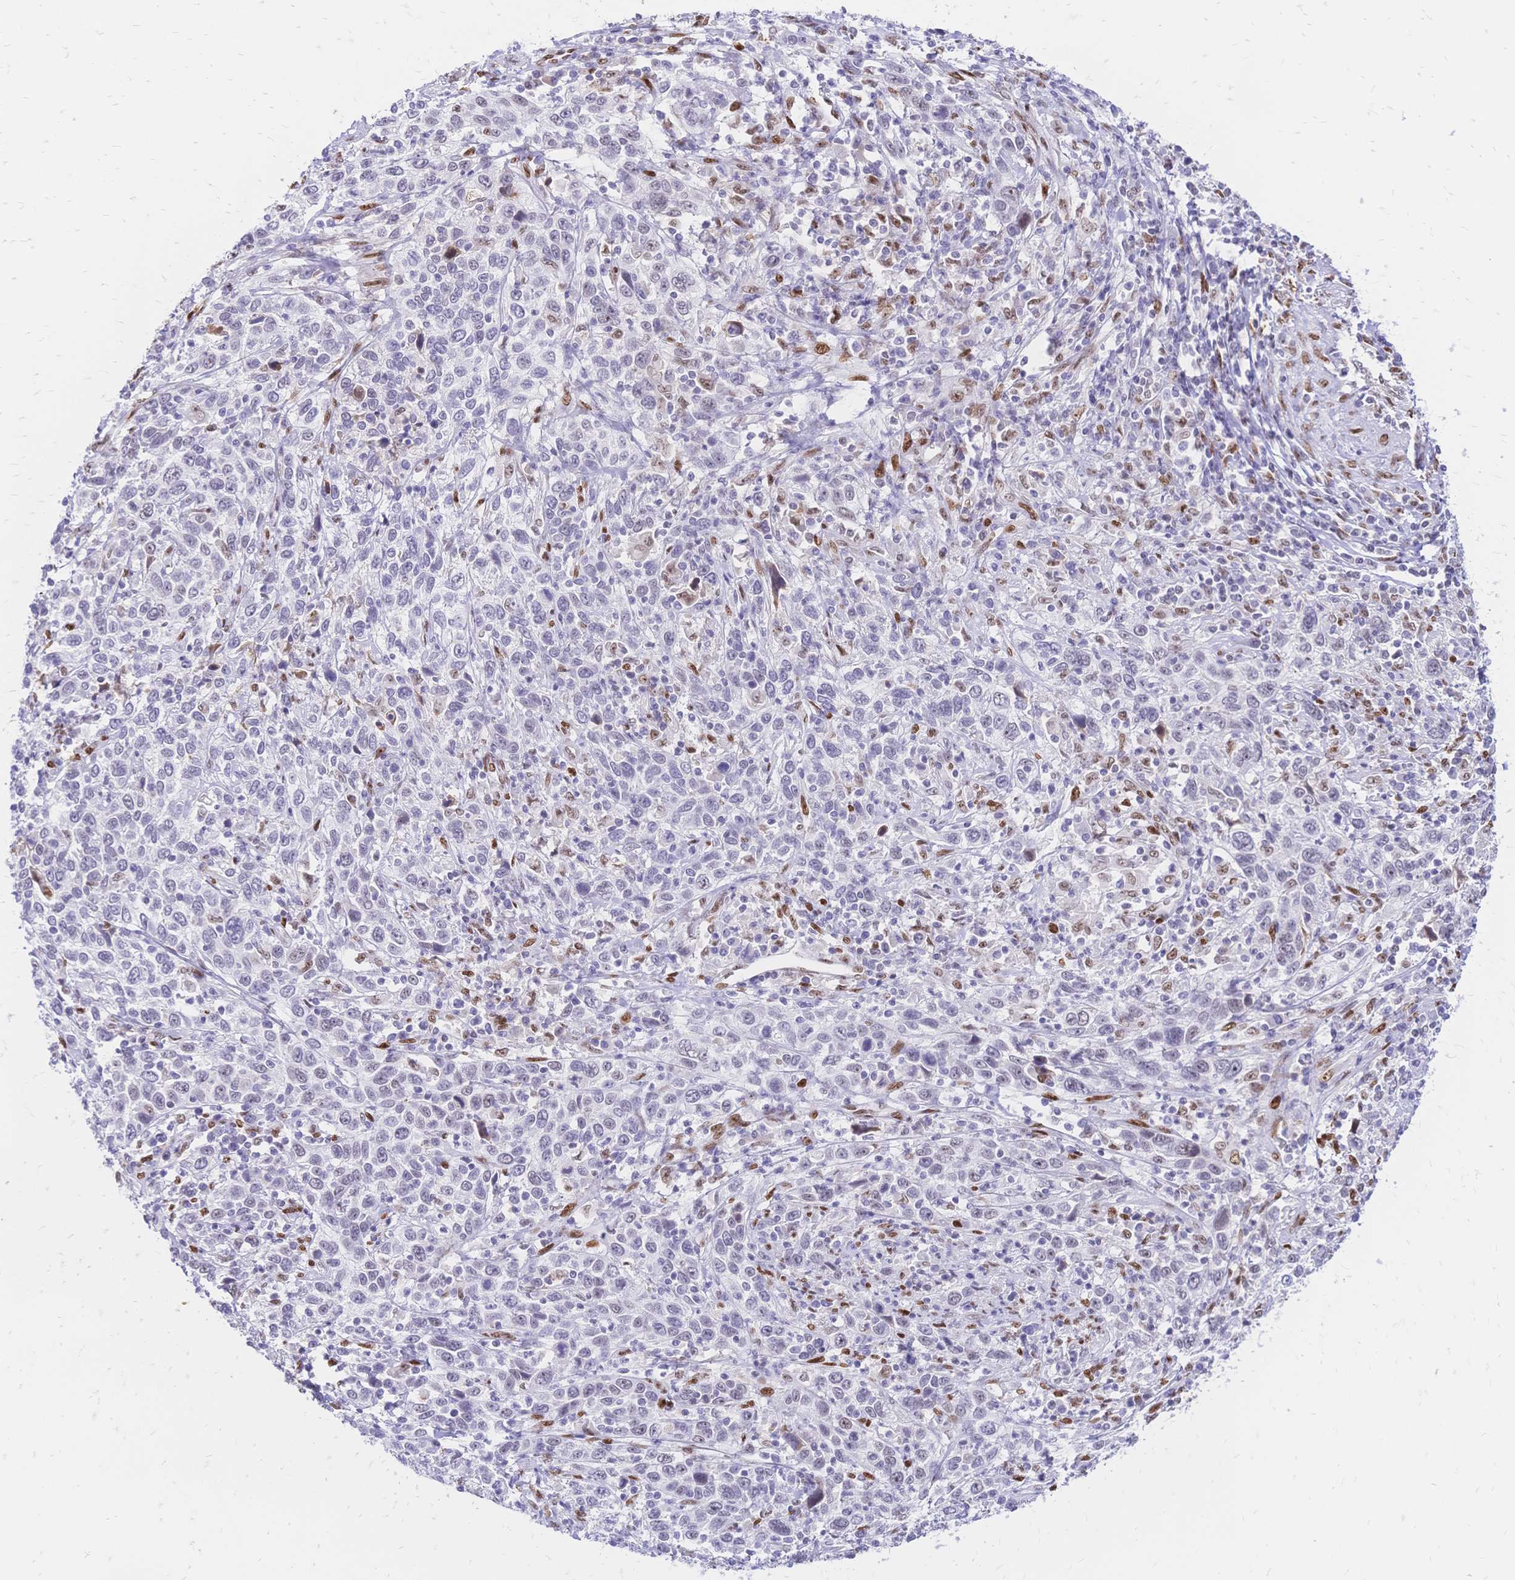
{"staining": {"intensity": "moderate", "quantity": "<25%", "location": "nuclear"}, "tissue": "cervical cancer", "cell_type": "Tumor cells", "image_type": "cancer", "snomed": [{"axis": "morphology", "description": "Squamous cell carcinoma, NOS"}, {"axis": "topography", "description": "Cervix"}], "caption": "Immunohistochemical staining of cervical squamous cell carcinoma reveals moderate nuclear protein expression in about <25% of tumor cells.", "gene": "NFIC", "patient": {"sex": "female", "age": 46}}